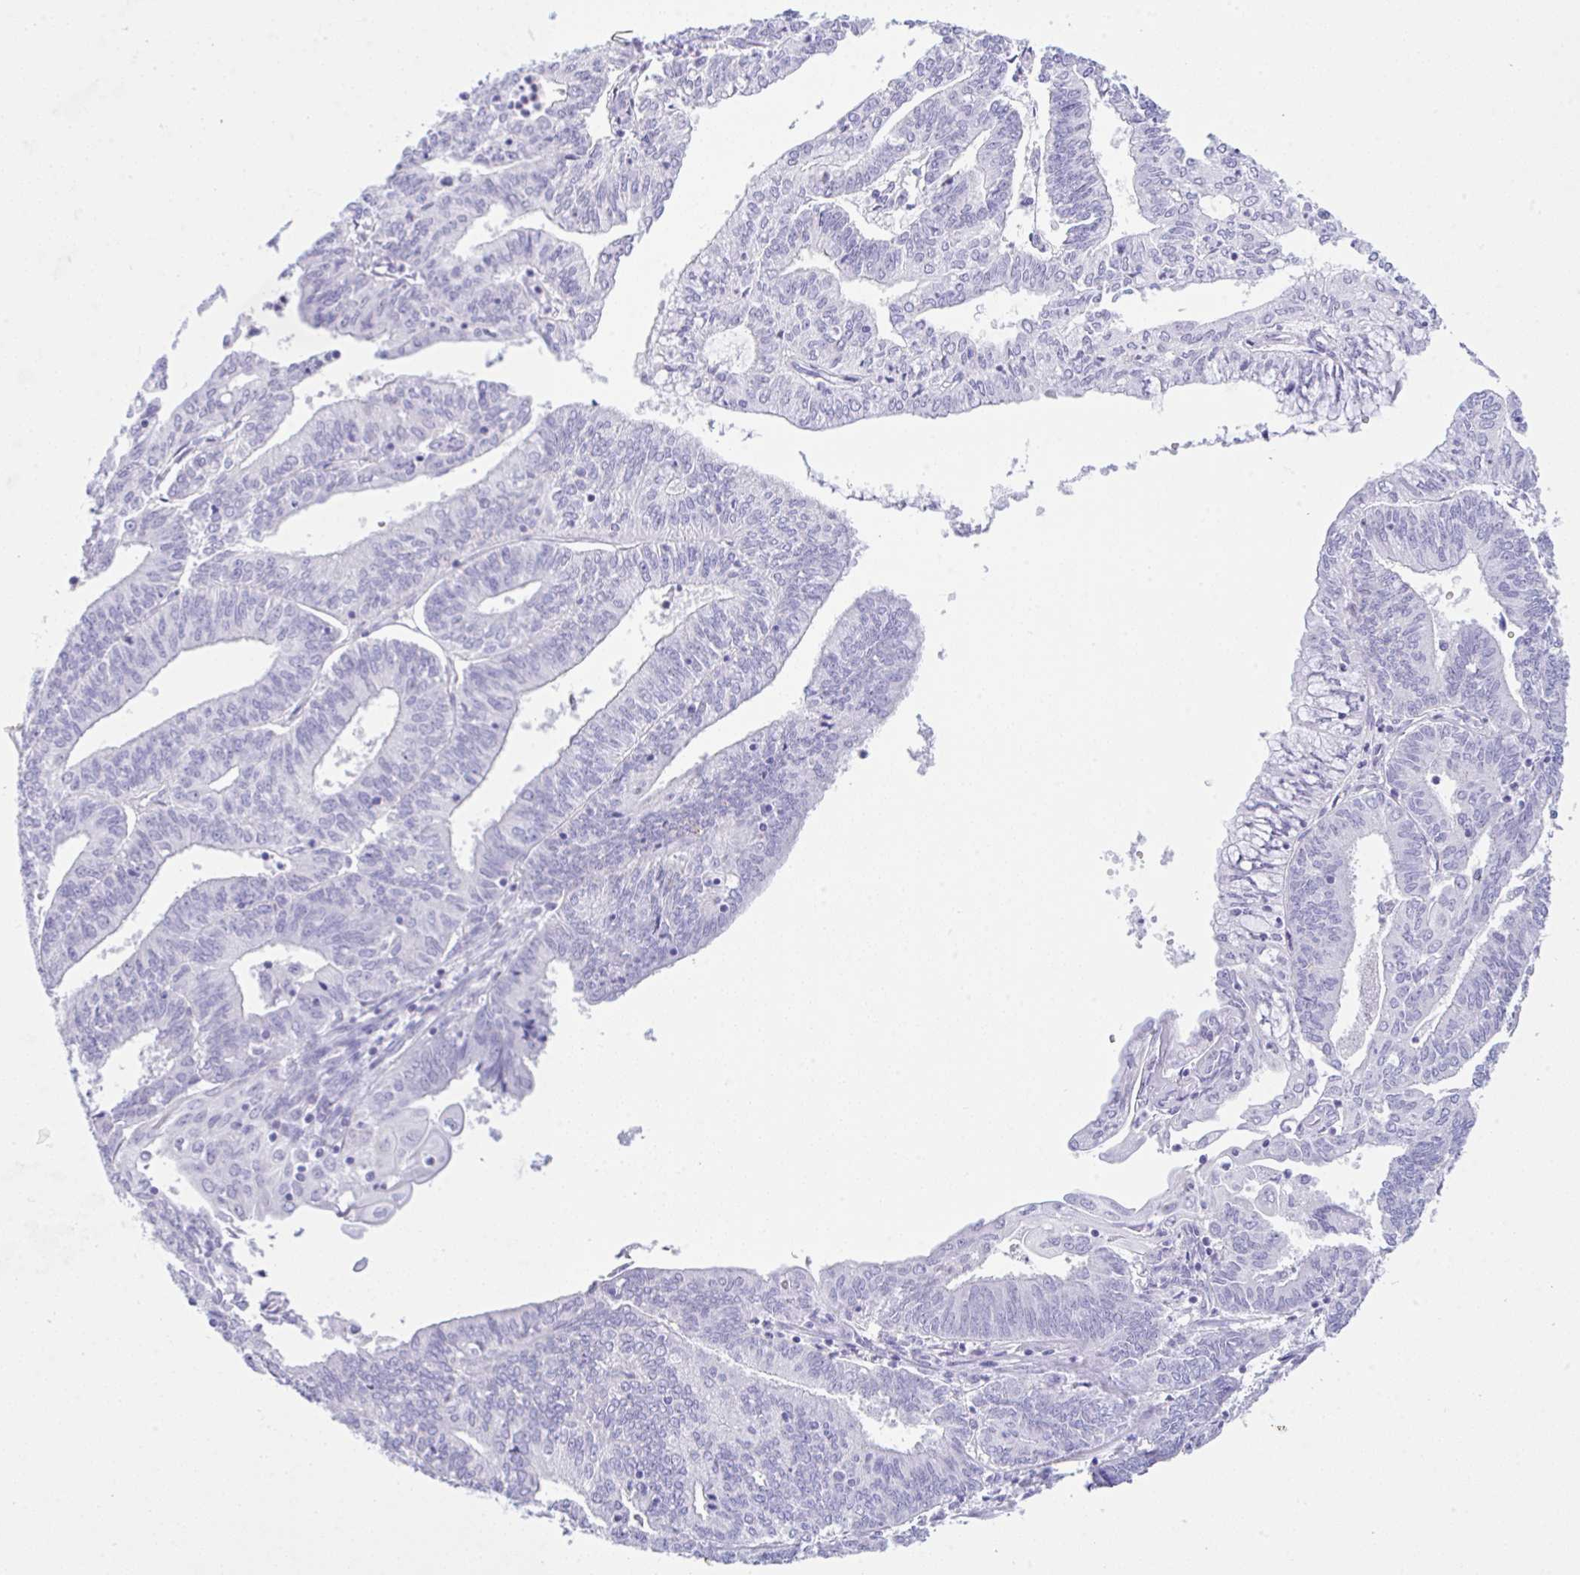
{"staining": {"intensity": "negative", "quantity": "none", "location": "none"}, "tissue": "endometrial cancer", "cell_type": "Tumor cells", "image_type": "cancer", "snomed": [{"axis": "morphology", "description": "Adenocarcinoma, NOS"}, {"axis": "topography", "description": "Endometrium"}], "caption": "Micrograph shows no protein positivity in tumor cells of endometrial adenocarcinoma tissue. Brightfield microscopy of IHC stained with DAB (brown) and hematoxylin (blue), captured at high magnification.", "gene": "NDUFAF8", "patient": {"sex": "female", "age": 61}}